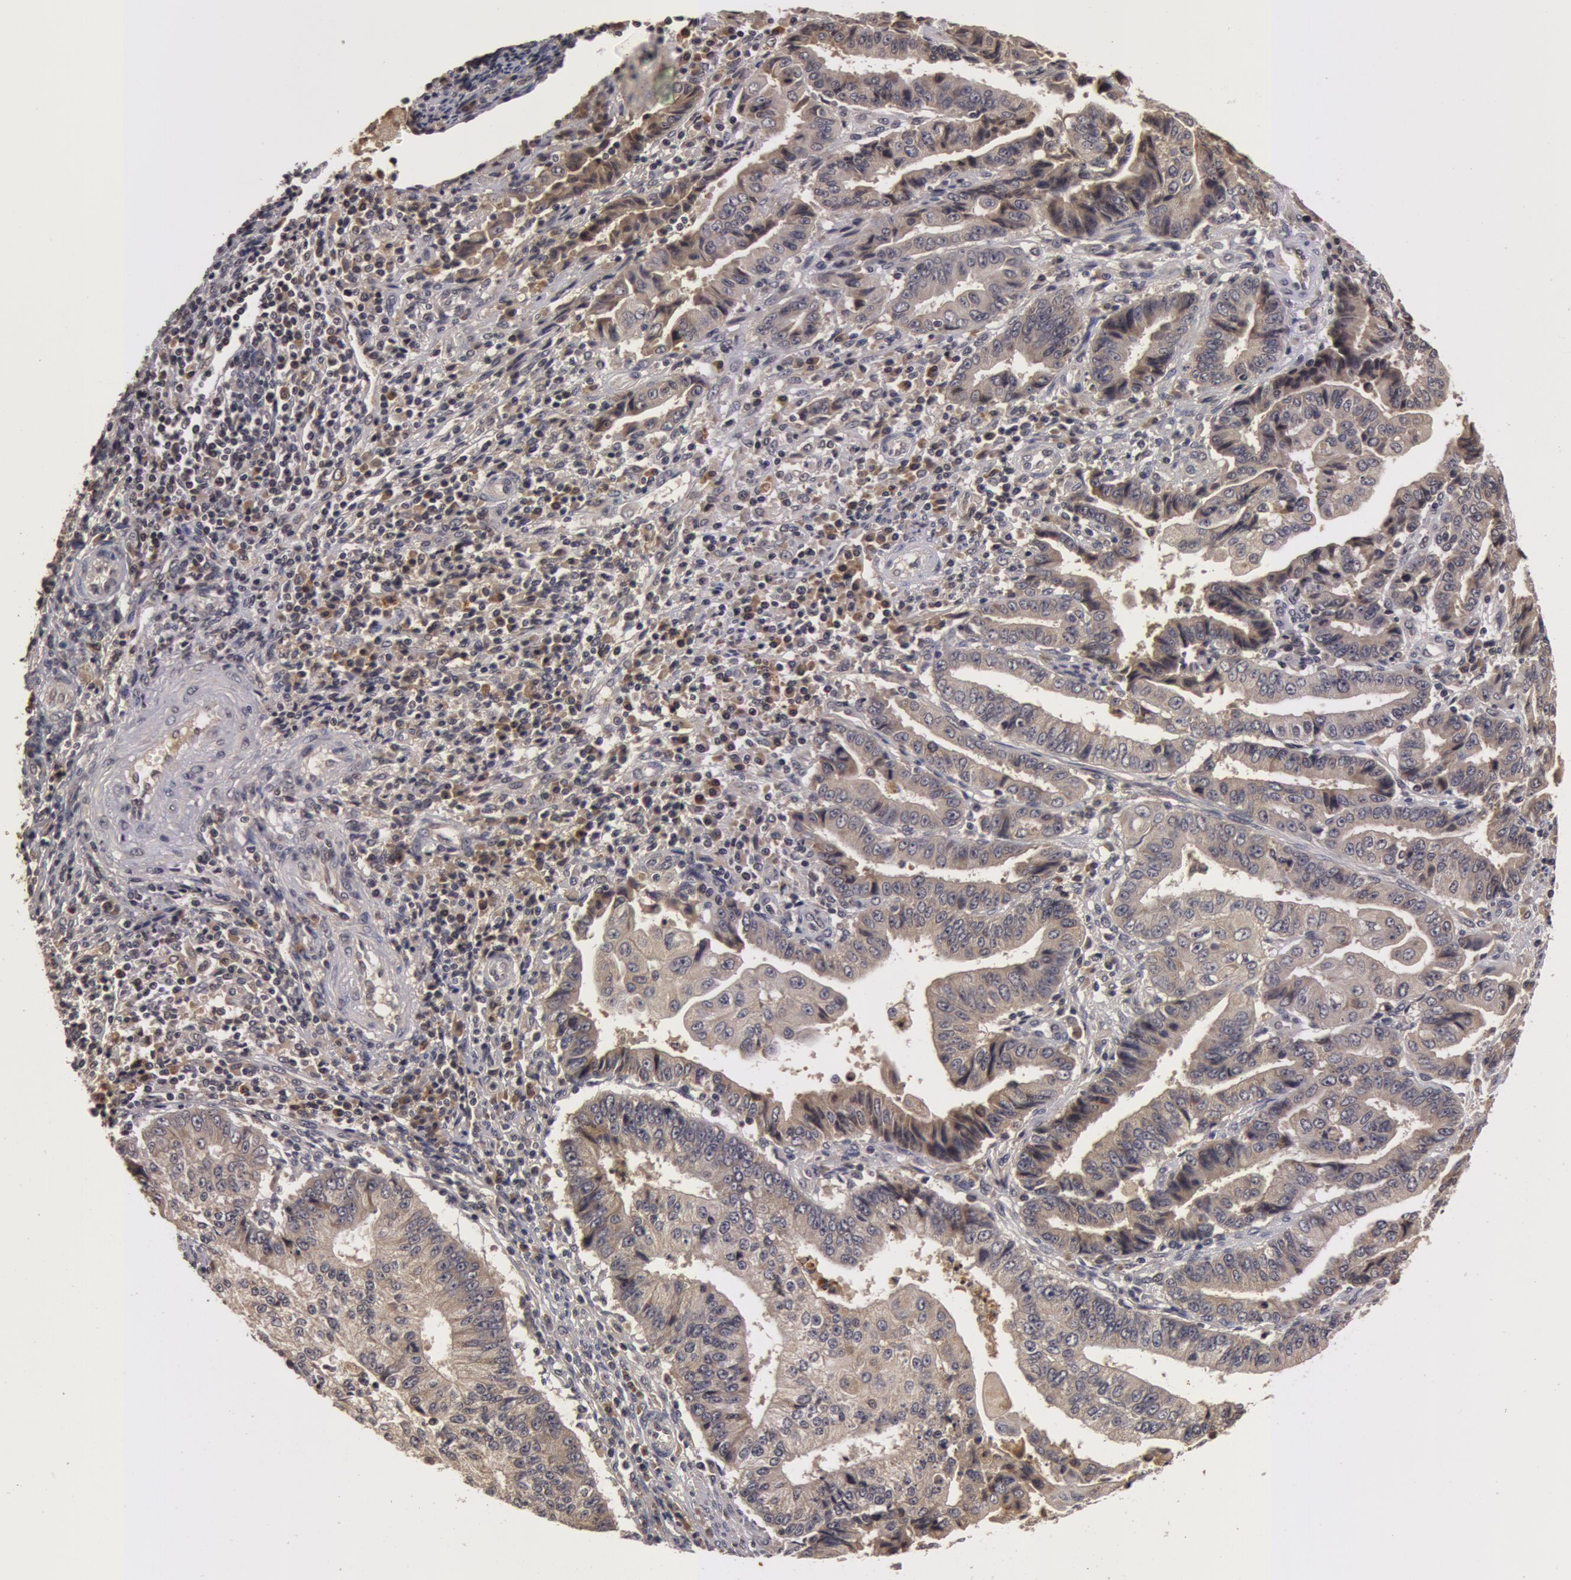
{"staining": {"intensity": "weak", "quantity": ">75%", "location": "cytoplasmic/membranous"}, "tissue": "endometrial cancer", "cell_type": "Tumor cells", "image_type": "cancer", "snomed": [{"axis": "morphology", "description": "Adenocarcinoma, NOS"}, {"axis": "topography", "description": "Endometrium"}], "caption": "A photomicrograph of human adenocarcinoma (endometrial) stained for a protein displays weak cytoplasmic/membranous brown staining in tumor cells. The staining was performed using DAB to visualize the protein expression in brown, while the nuclei were stained in blue with hematoxylin (Magnification: 20x).", "gene": "BCHE", "patient": {"sex": "female", "age": 75}}